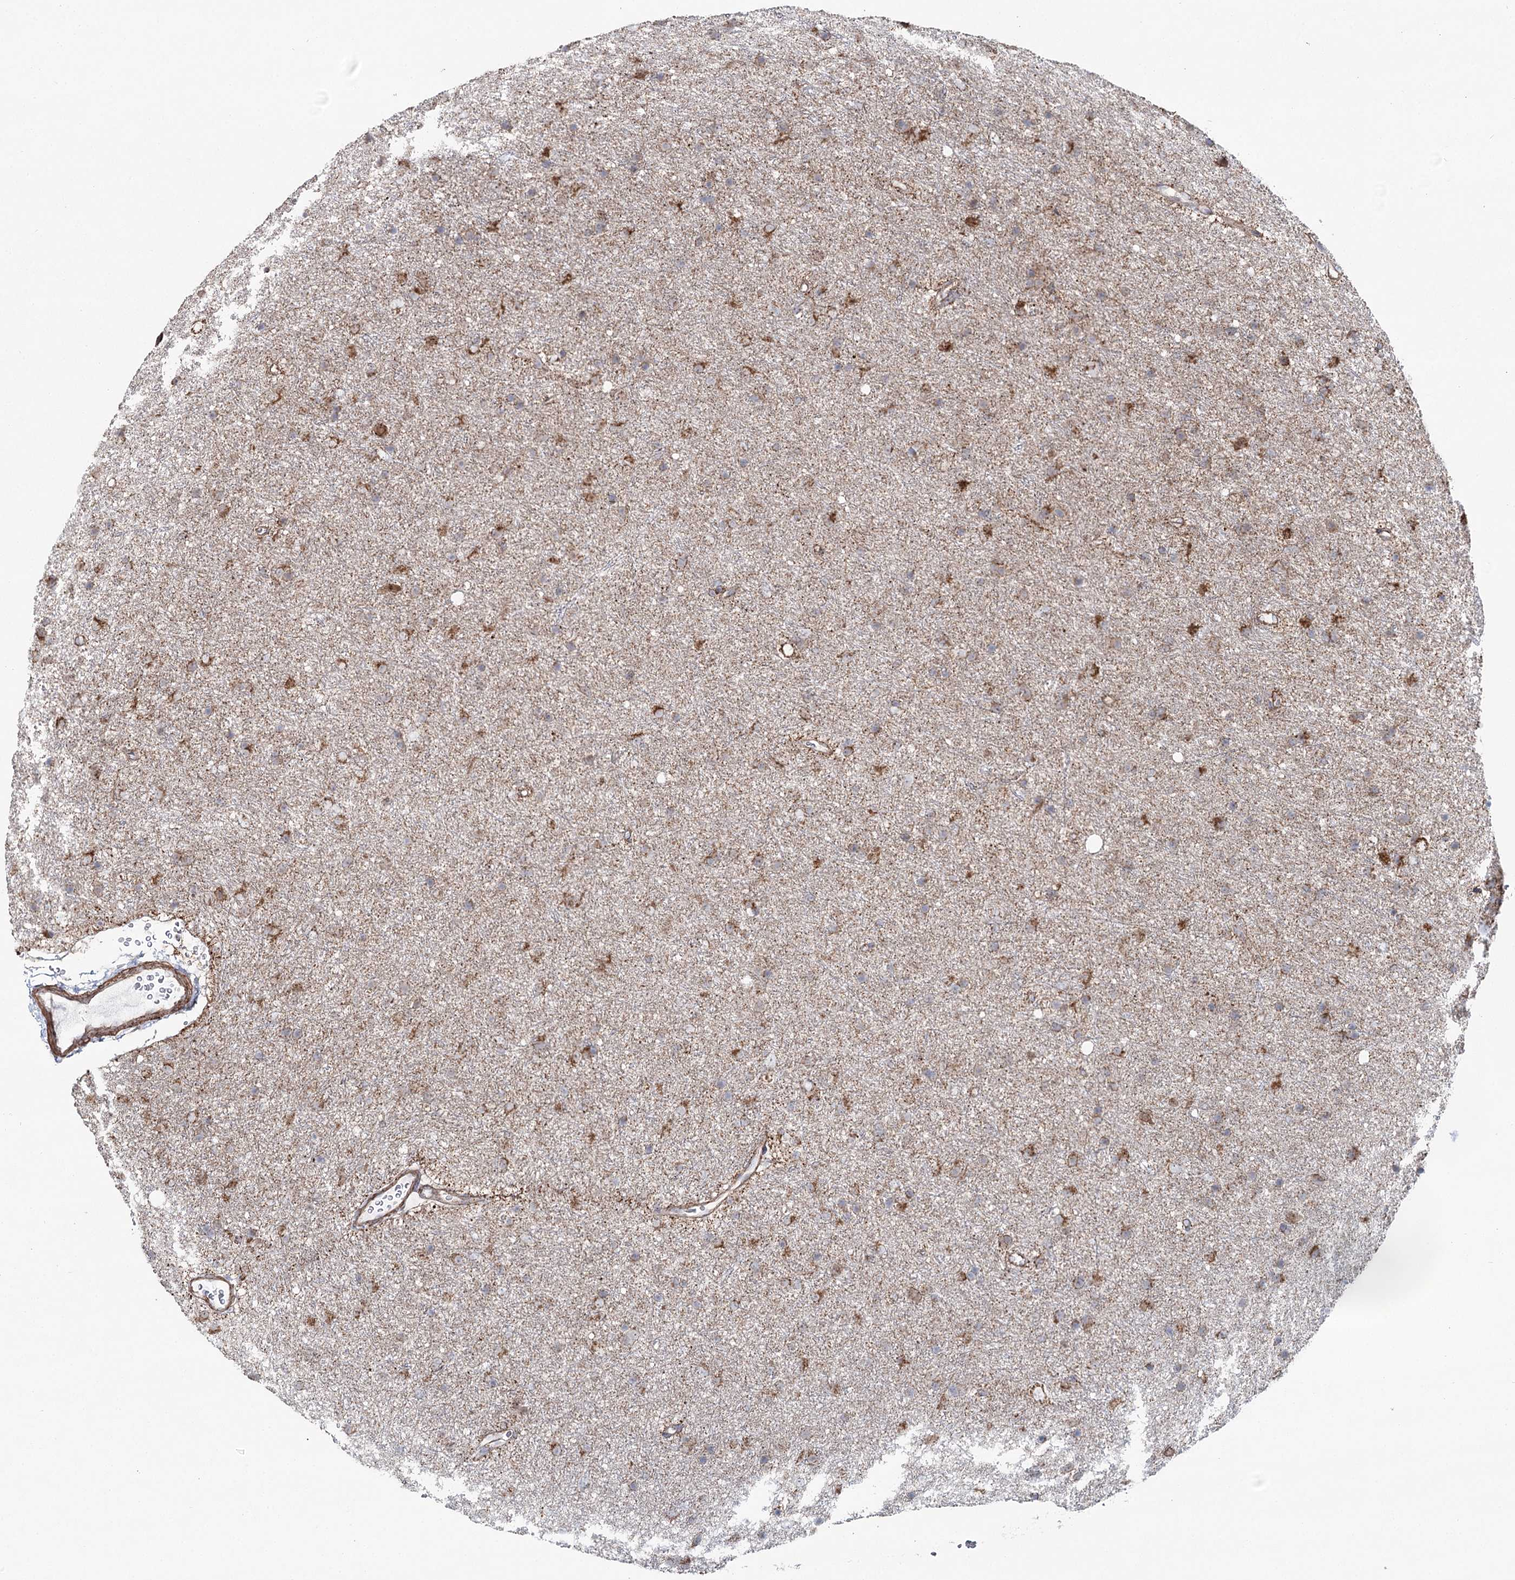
{"staining": {"intensity": "moderate", "quantity": "<25%", "location": "cytoplasmic/membranous,nuclear"}, "tissue": "glioma", "cell_type": "Tumor cells", "image_type": "cancer", "snomed": [{"axis": "morphology", "description": "Glioma, malignant, Low grade"}, {"axis": "topography", "description": "Cerebral cortex"}], "caption": "There is low levels of moderate cytoplasmic/membranous and nuclear staining in tumor cells of malignant glioma (low-grade), as demonstrated by immunohistochemical staining (brown color).", "gene": "PDHX", "patient": {"sex": "female", "age": 39}}